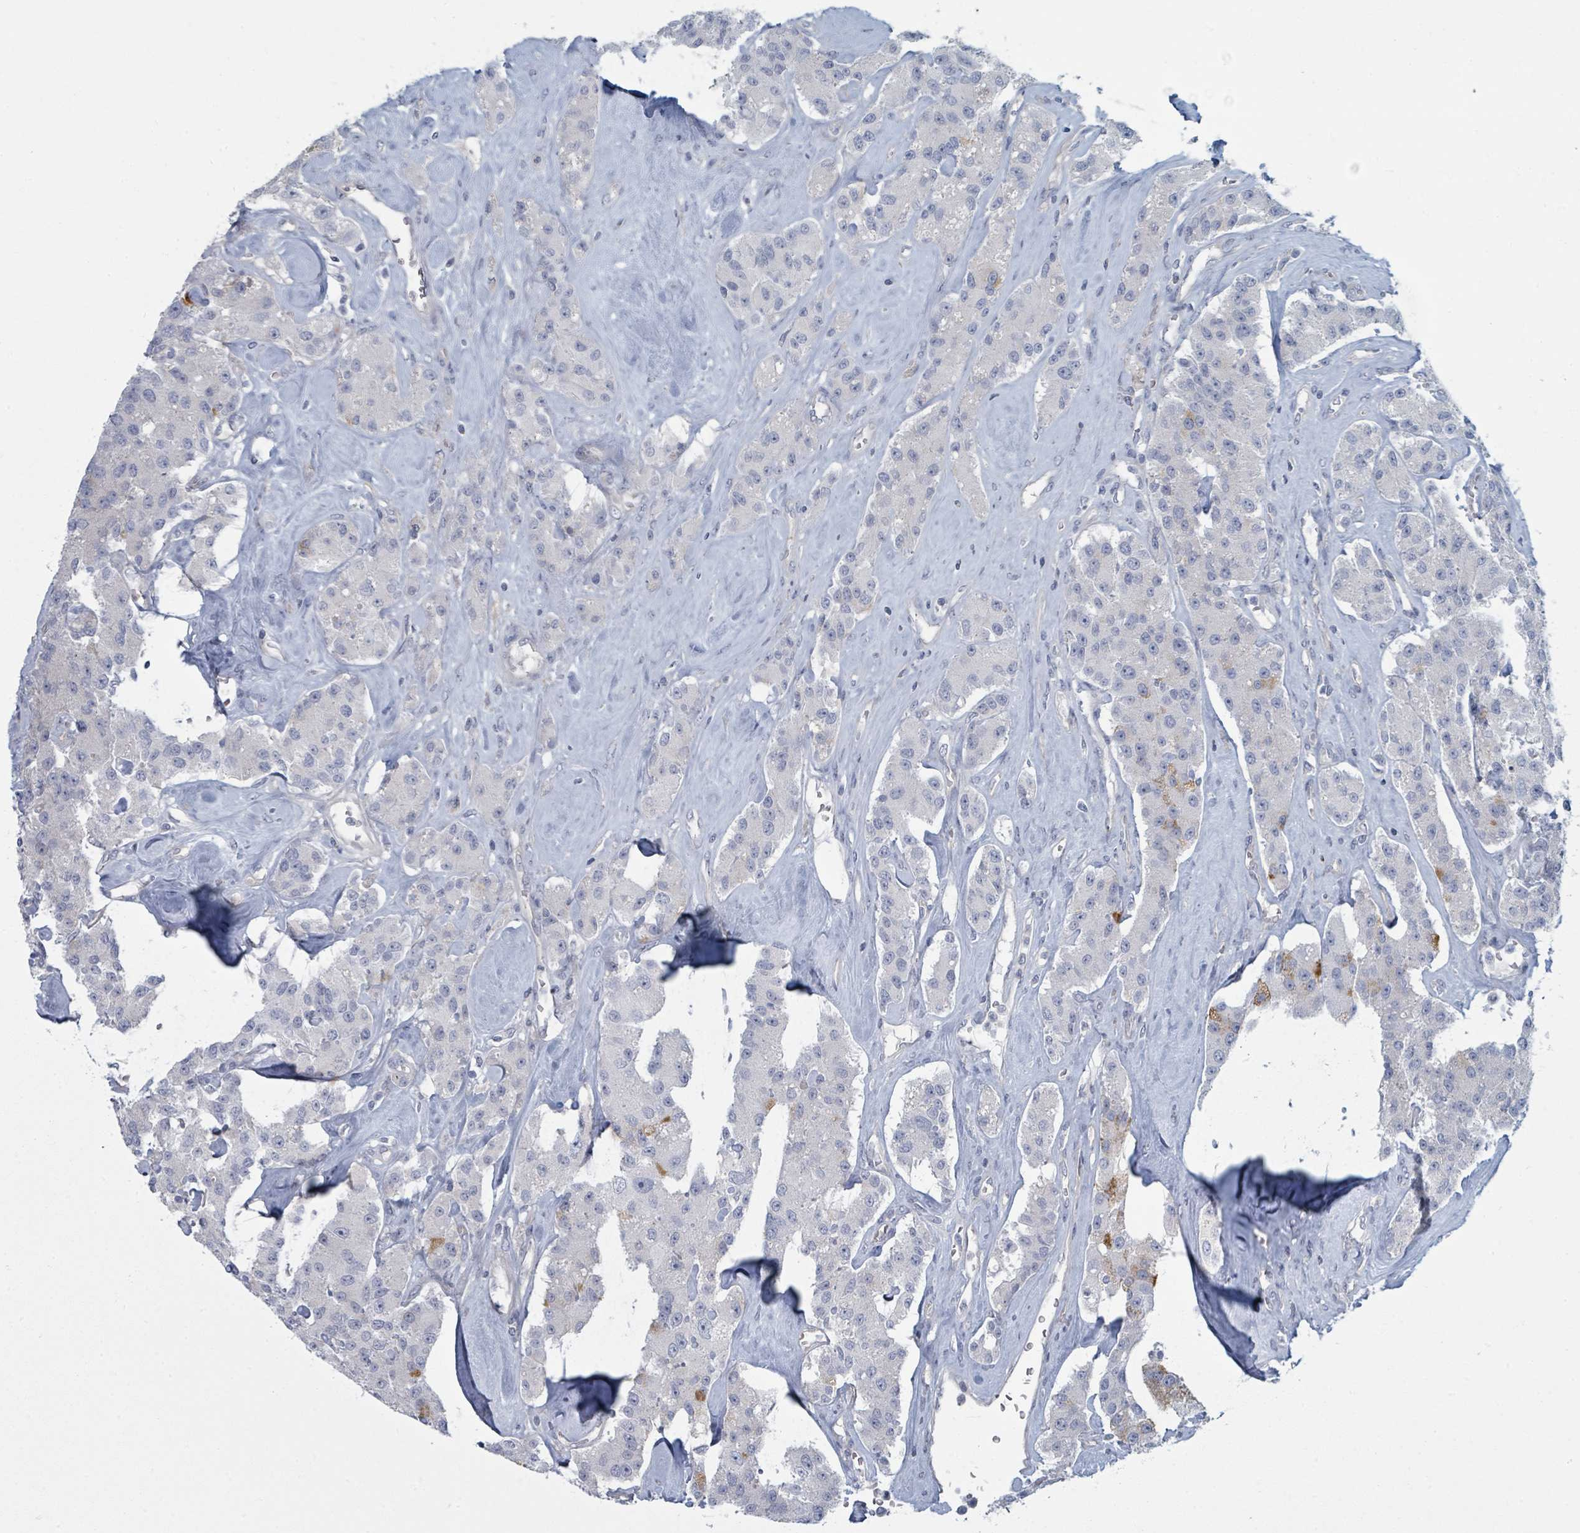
{"staining": {"intensity": "negative", "quantity": "none", "location": "none"}, "tissue": "carcinoid", "cell_type": "Tumor cells", "image_type": "cancer", "snomed": [{"axis": "morphology", "description": "Carcinoid, malignant, NOS"}, {"axis": "topography", "description": "Pancreas"}], "caption": "IHC photomicrograph of neoplastic tissue: human carcinoid stained with DAB (3,3'-diaminobenzidine) displays no significant protein staining in tumor cells.", "gene": "SLC25A45", "patient": {"sex": "male", "age": 41}}